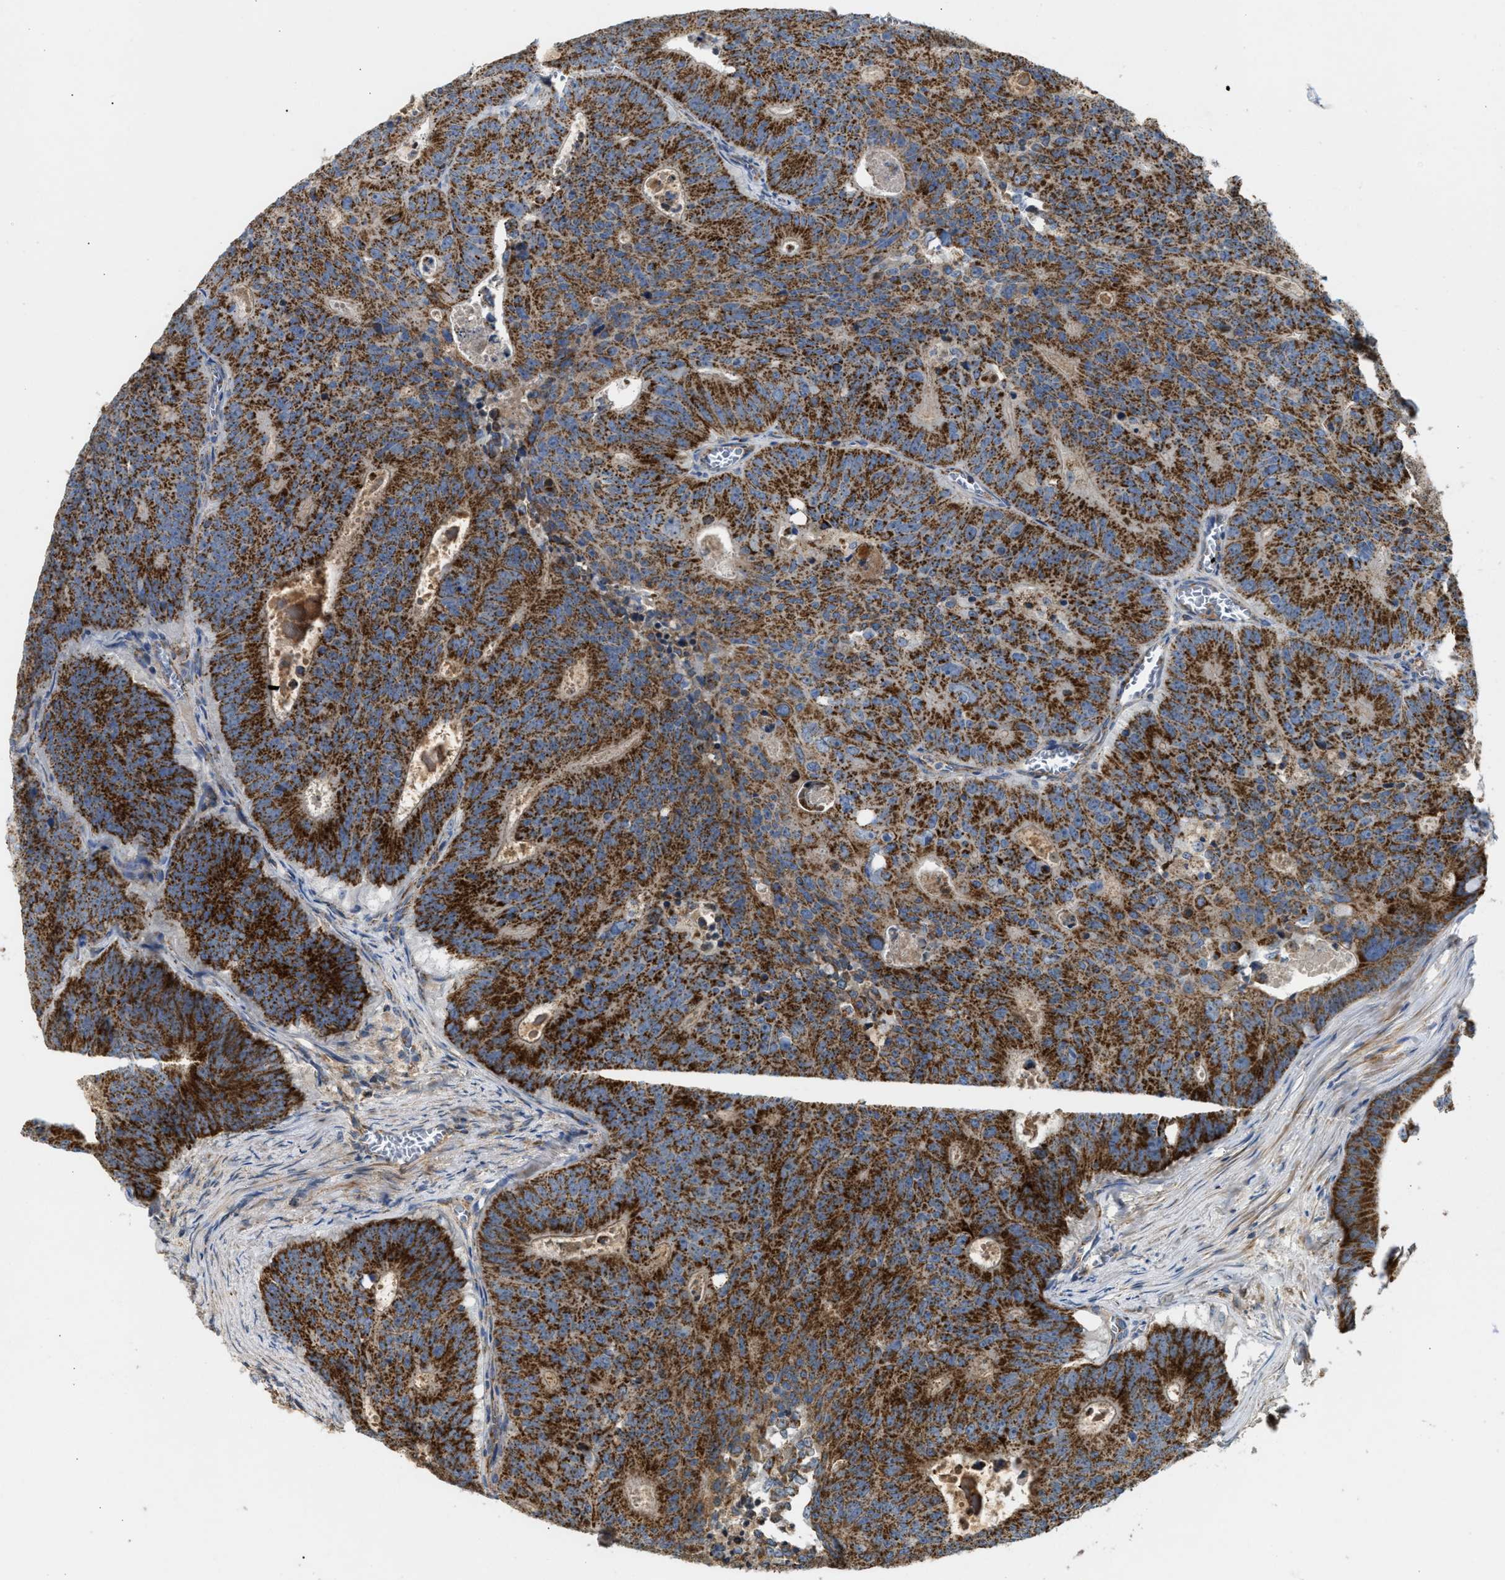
{"staining": {"intensity": "strong", "quantity": ">75%", "location": "cytoplasmic/membranous"}, "tissue": "colorectal cancer", "cell_type": "Tumor cells", "image_type": "cancer", "snomed": [{"axis": "morphology", "description": "Adenocarcinoma, NOS"}, {"axis": "topography", "description": "Colon"}], "caption": "IHC image of neoplastic tissue: colorectal adenocarcinoma stained using immunohistochemistry reveals high levels of strong protein expression localized specifically in the cytoplasmic/membranous of tumor cells, appearing as a cytoplasmic/membranous brown color.", "gene": "TACO1", "patient": {"sex": "male", "age": 87}}